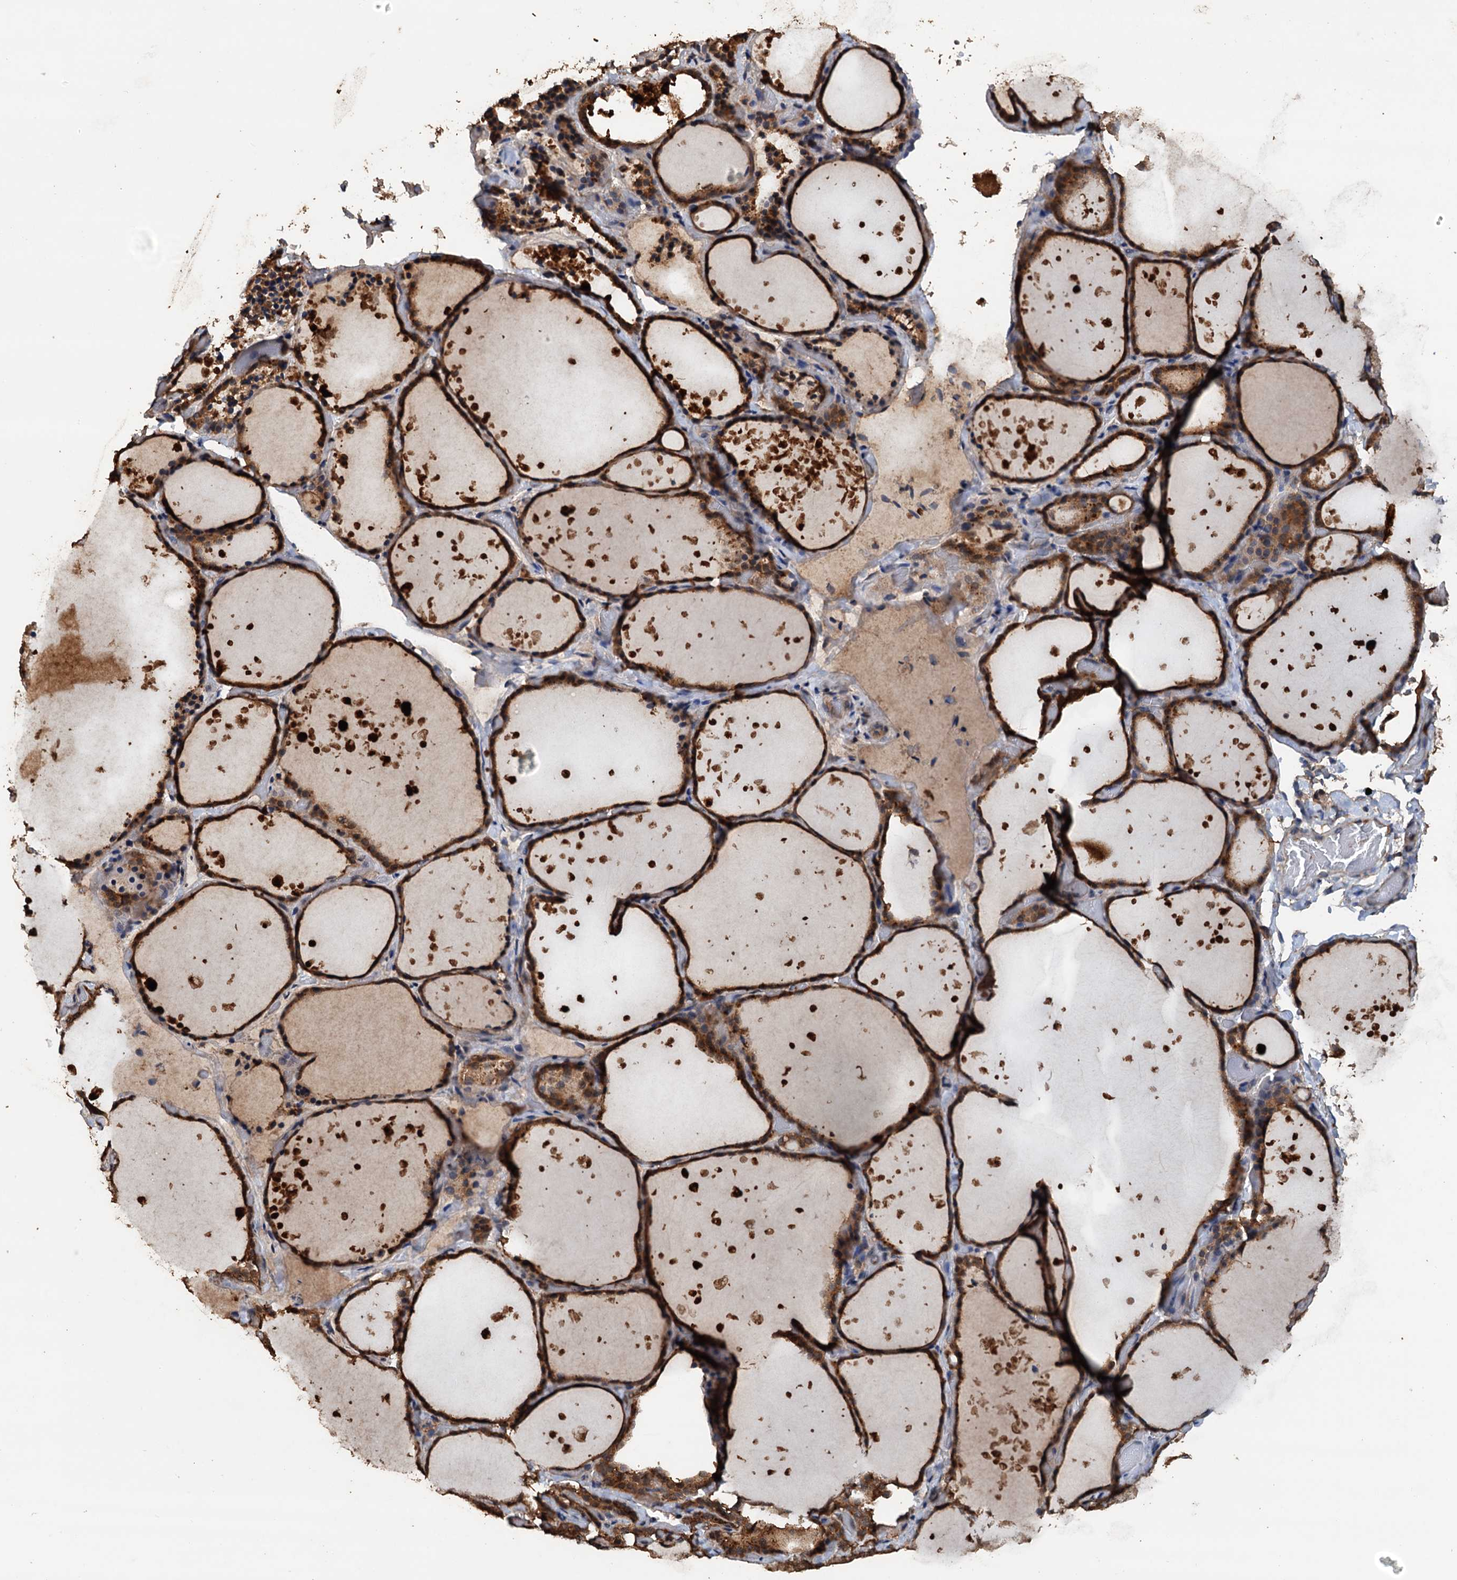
{"staining": {"intensity": "strong", "quantity": ">75%", "location": "cytoplasmic/membranous"}, "tissue": "thyroid gland", "cell_type": "Glandular cells", "image_type": "normal", "snomed": [{"axis": "morphology", "description": "Normal tissue, NOS"}, {"axis": "topography", "description": "Thyroid gland"}], "caption": "IHC of unremarkable thyroid gland shows high levels of strong cytoplasmic/membranous positivity in approximately >75% of glandular cells. (IHC, brightfield microscopy, high magnification).", "gene": "PSMD9", "patient": {"sex": "female", "age": 44}}